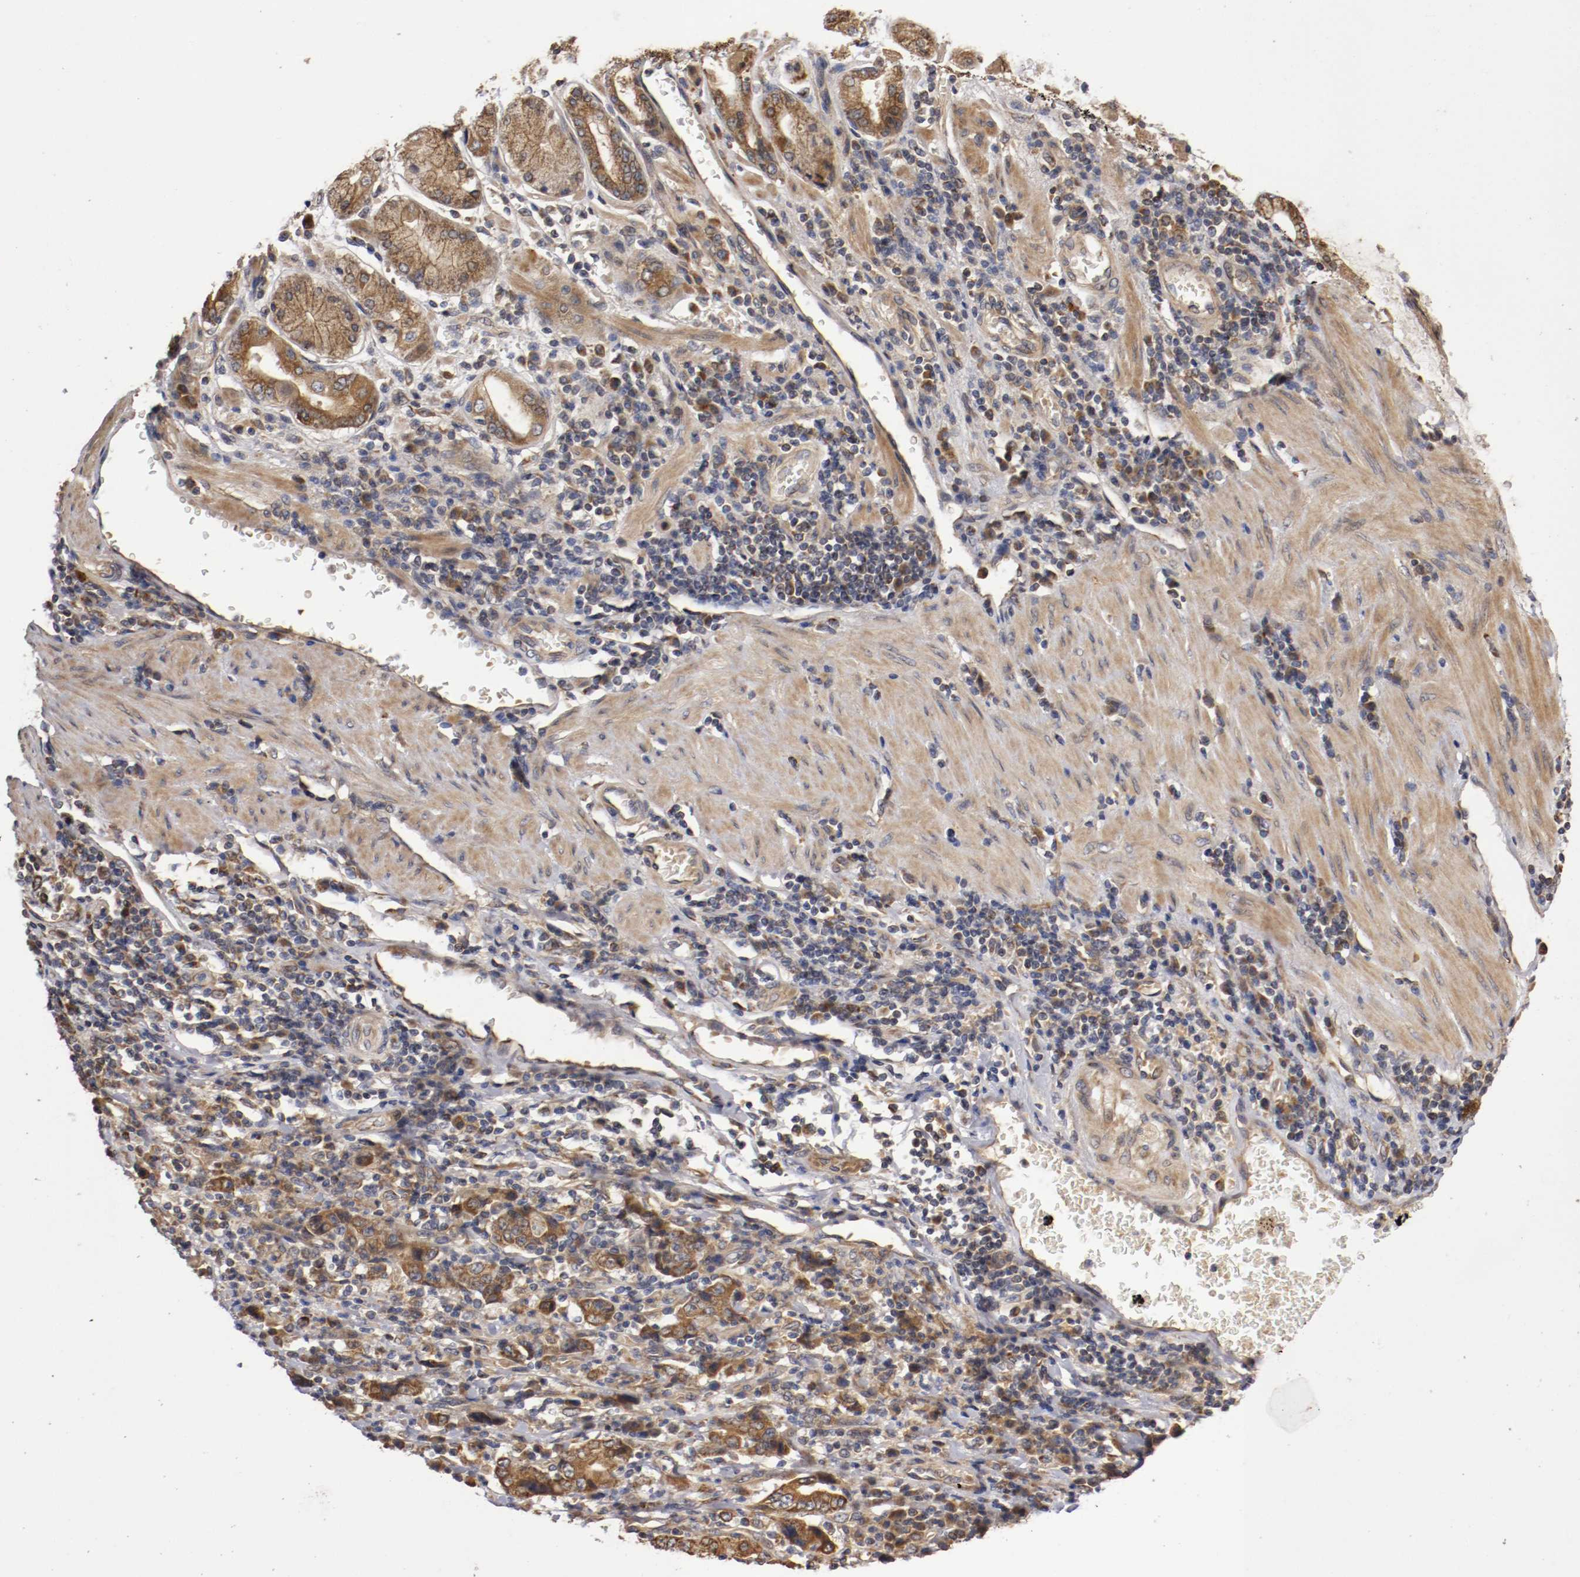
{"staining": {"intensity": "moderate", "quantity": ">75%", "location": "cytoplasmic/membranous"}, "tissue": "stomach cancer", "cell_type": "Tumor cells", "image_type": "cancer", "snomed": [{"axis": "morphology", "description": "Normal tissue, NOS"}, {"axis": "morphology", "description": "Adenocarcinoma, NOS"}, {"axis": "topography", "description": "Stomach, upper"}, {"axis": "topography", "description": "Stomach"}], "caption": "Protein staining by IHC reveals moderate cytoplasmic/membranous staining in approximately >75% of tumor cells in stomach cancer. The staining was performed using DAB to visualize the protein expression in brown, while the nuclei were stained in blue with hematoxylin (Magnification: 20x).", "gene": "VEZT", "patient": {"sex": "male", "age": 59}}